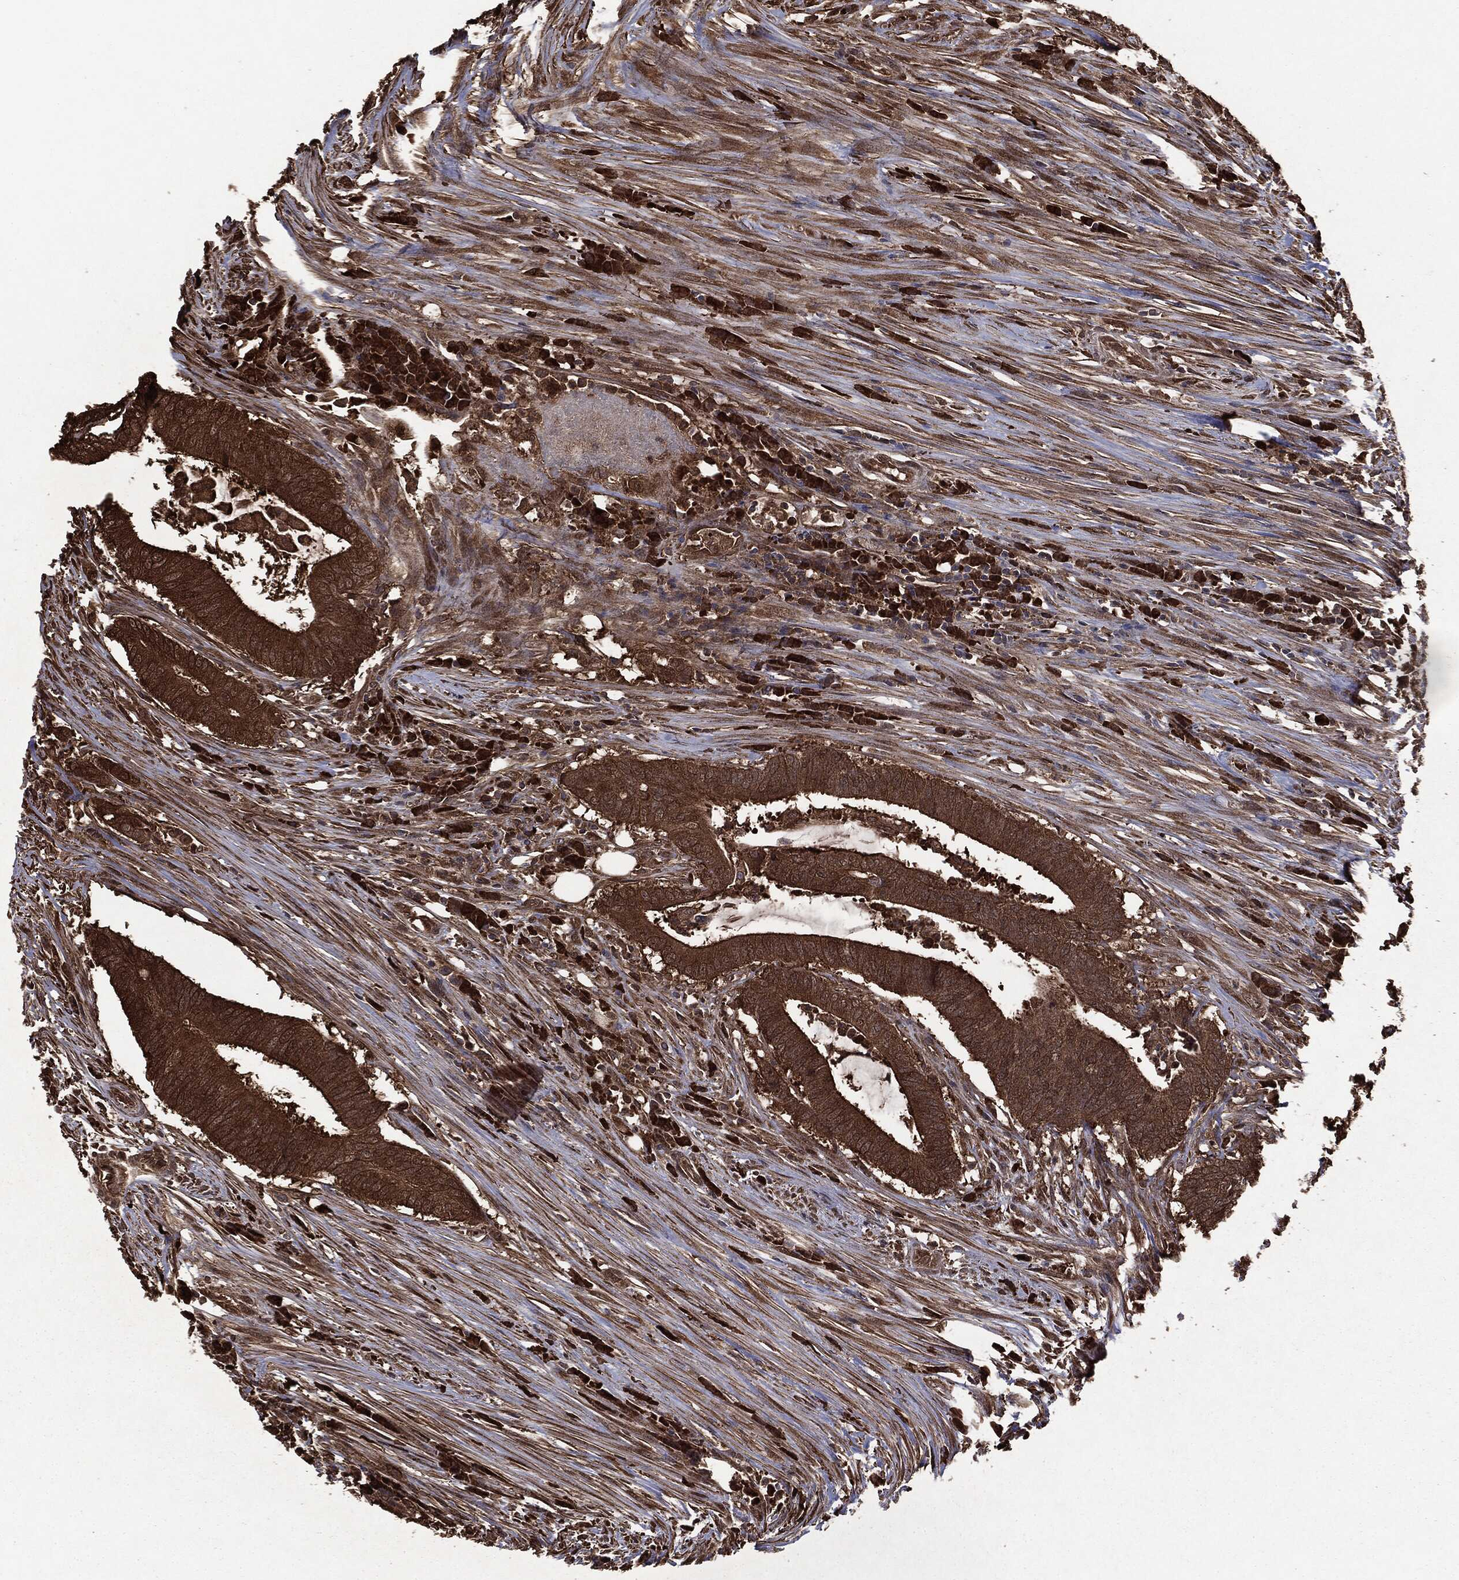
{"staining": {"intensity": "strong", "quantity": ">75%", "location": "cytoplasmic/membranous"}, "tissue": "colorectal cancer", "cell_type": "Tumor cells", "image_type": "cancer", "snomed": [{"axis": "morphology", "description": "Adenocarcinoma, NOS"}, {"axis": "topography", "description": "Colon"}], "caption": "Protein expression analysis of colorectal cancer (adenocarcinoma) exhibits strong cytoplasmic/membranous positivity in about >75% of tumor cells. (DAB (3,3'-diaminobenzidine) IHC, brown staining for protein, blue staining for nuclei).", "gene": "NME1", "patient": {"sex": "female", "age": 43}}